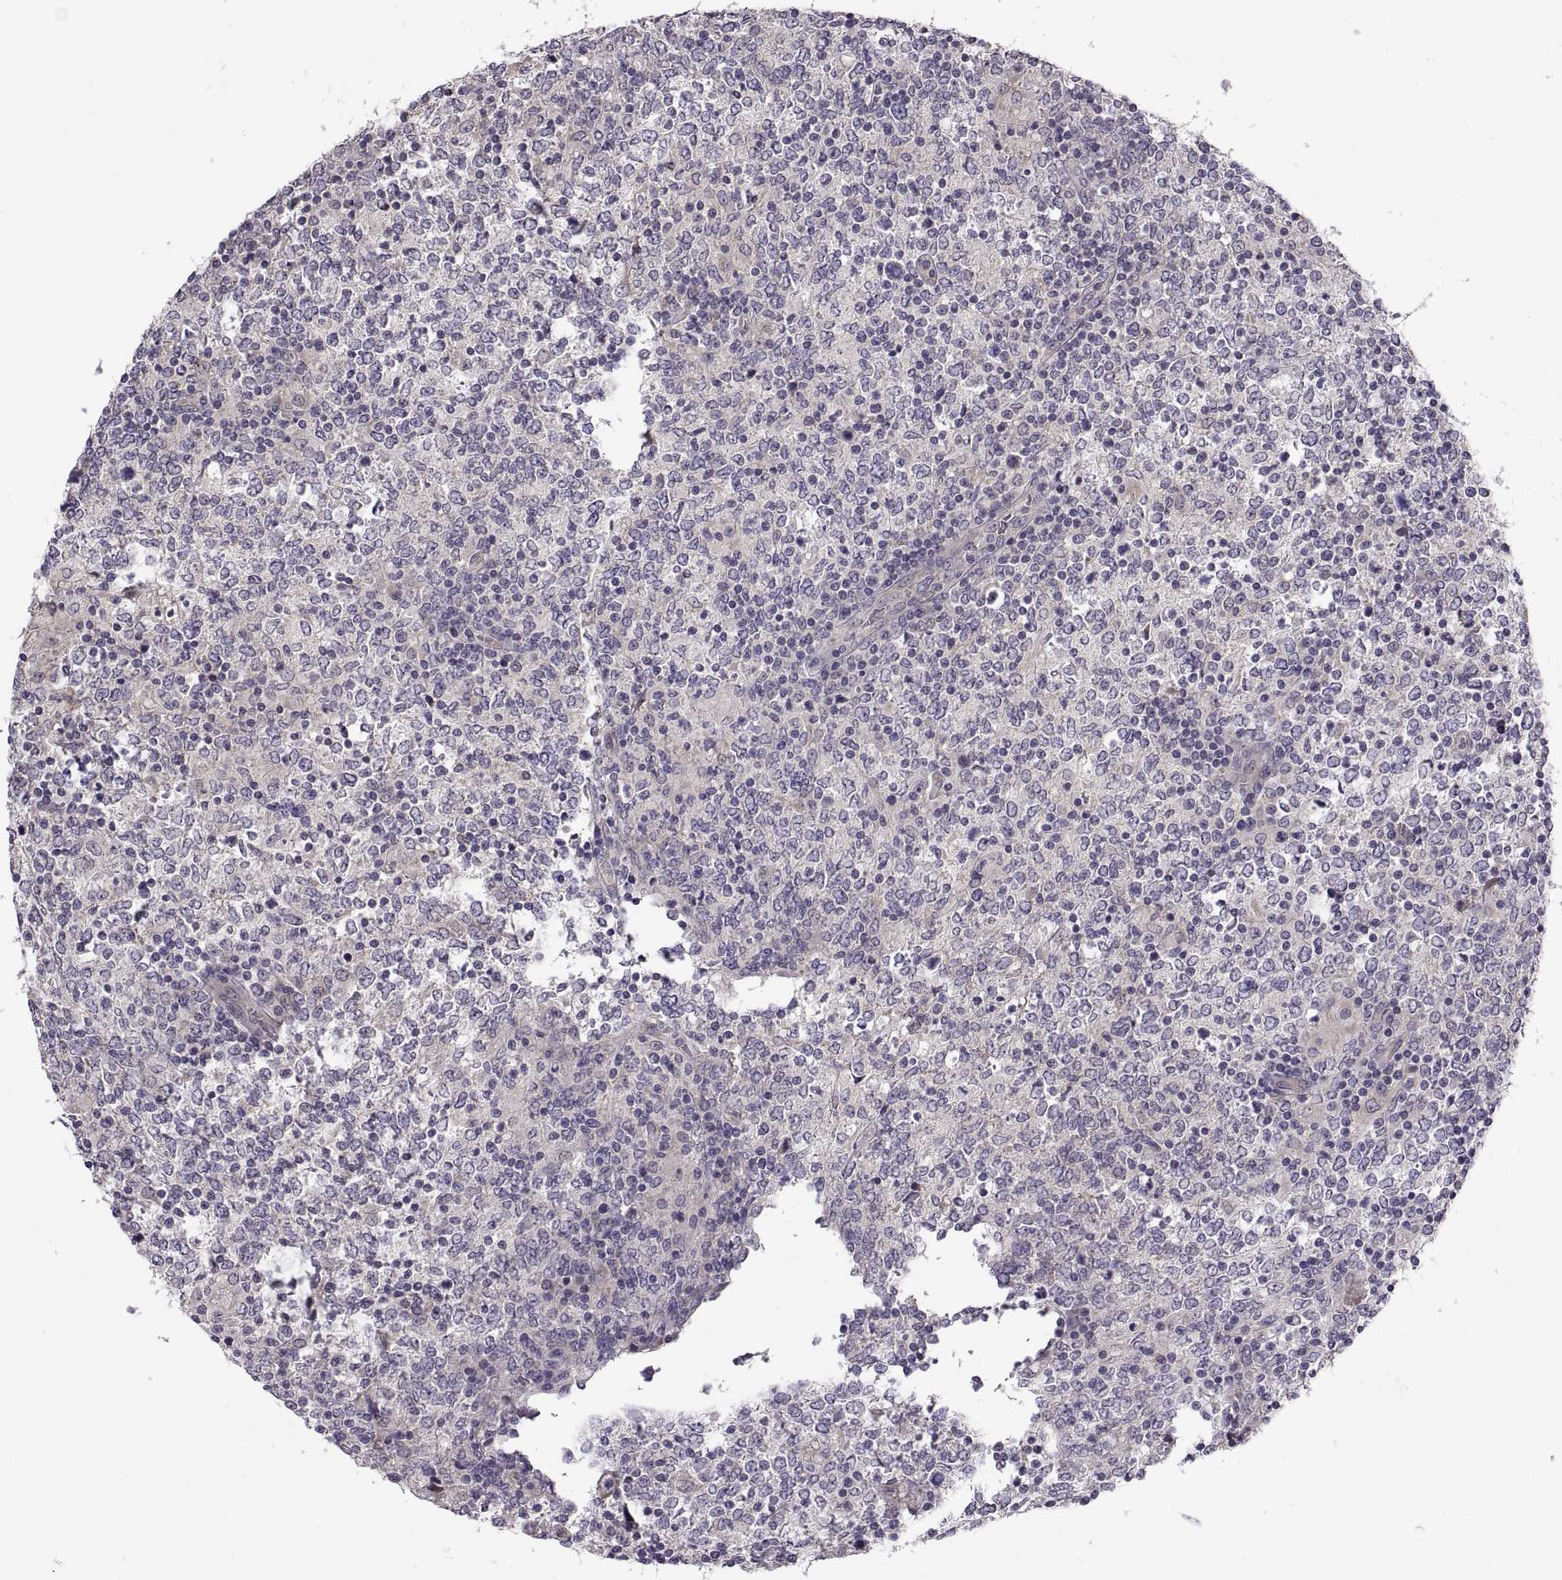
{"staining": {"intensity": "negative", "quantity": "none", "location": "none"}, "tissue": "lymphoma", "cell_type": "Tumor cells", "image_type": "cancer", "snomed": [{"axis": "morphology", "description": "Malignant lymphoma, non-Hodgkin's type, High grade"}, {"axis": "topography", "description": "Lymph node"}], "caption": "Tumor cells show no significant expression in lymphoma. The staining was performed using DAB to visualize the protein expression in brown, while the nuclei were stained in blue with hematoxylin (Magnification: 20x).", "gene": "ACSBG2", "patient": {"sex": "female", "age": 84}}